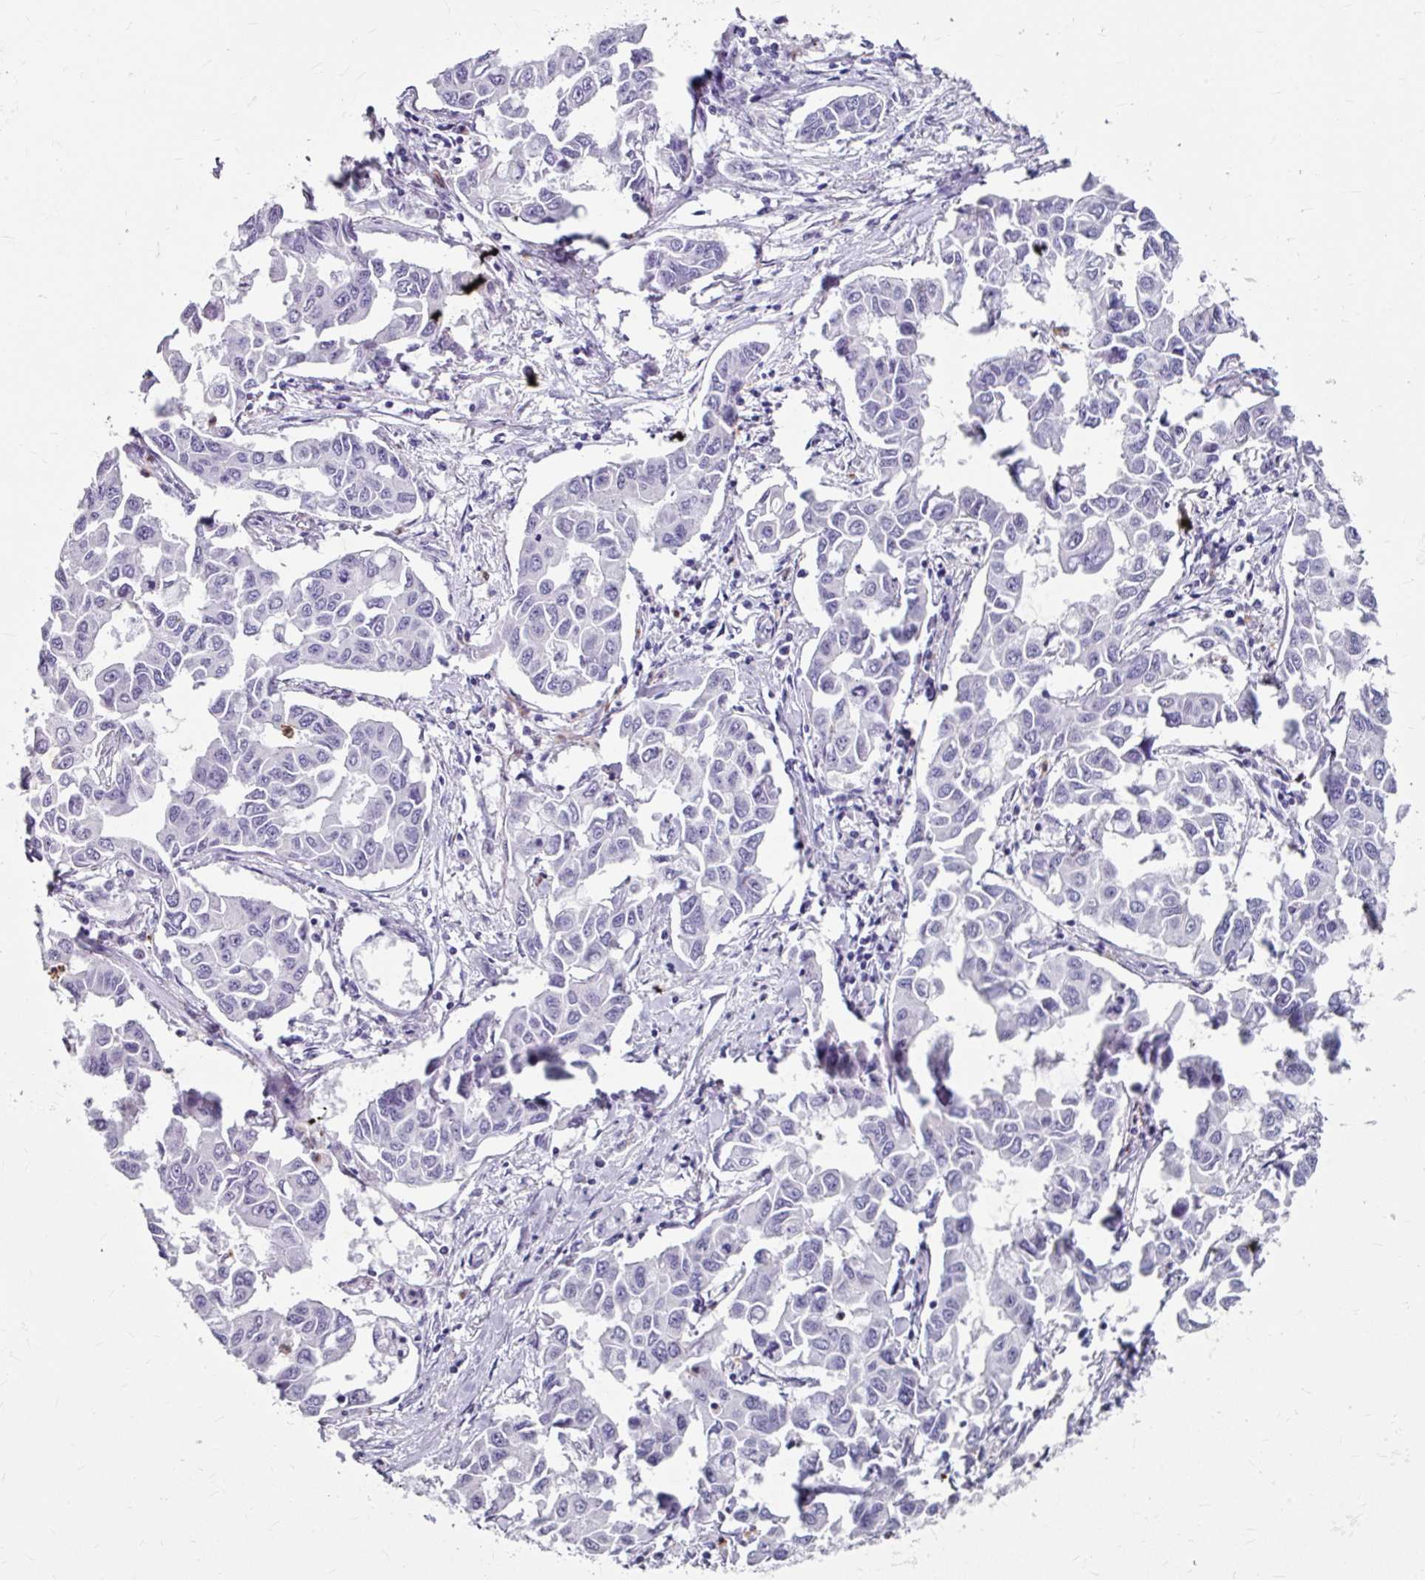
{"staining": {"intensity": "negative", "quantity": "none", "location": "none"}, "tissue": "lung cancer", "cell_type": "Tumor cells", "image_type": "cancer", "snomed": [{"axis": "morphology", "description": "Adenocarcinoma, NOS"}, {"axis": "topography", "description": "Lung"}], "caption": "Human lung cancer (adenocarcinoma) stained for a protein using immunohistochemistry shows no staining in tumor cells.", "gene": "ANKRD1", "patient": {"sex": "male", "age": 64}}